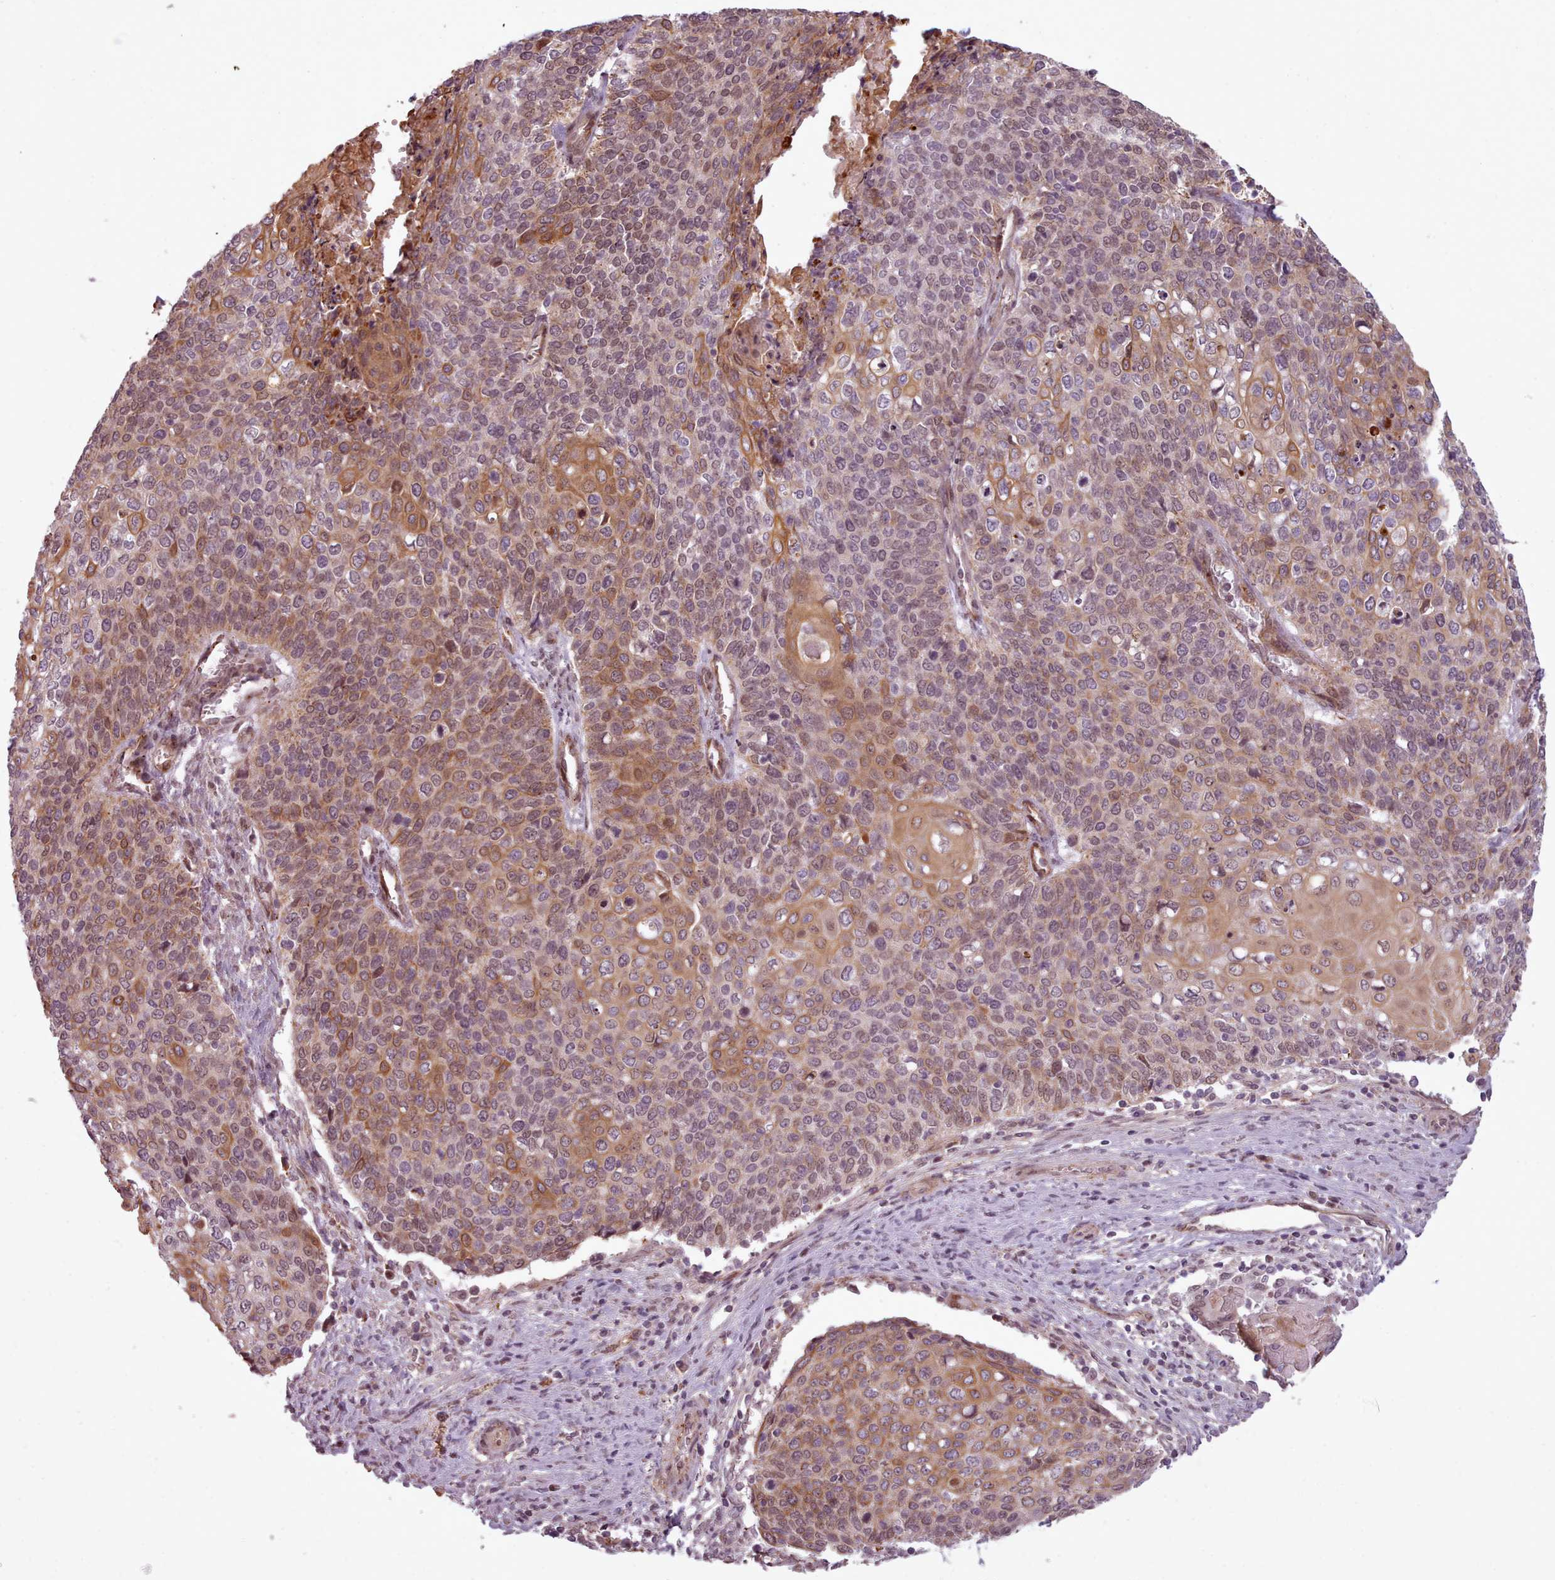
{"staining": {"intensity": "moderate", "quantity": "25%-75%", "location": "cytoplasmic/membranous"}, "tissue": "cervical cancer", "cell_type": "Tumor cells", "image_type": "cancer", "snomed": [{"axis": "morphology", "description": "Squamous cell carcinoma, NOS"}, {"axis": "topography", "description": "Cervix"}], "caption": "Cervical cancer (squamous cell carcinoma) stained with a brown dye displays moderate cytoplasmic/membranous positive staining in about 25%-75% of tumor cells.", "gene": "ZMYM4", "patient": {"sex": "female", "age": 39}}